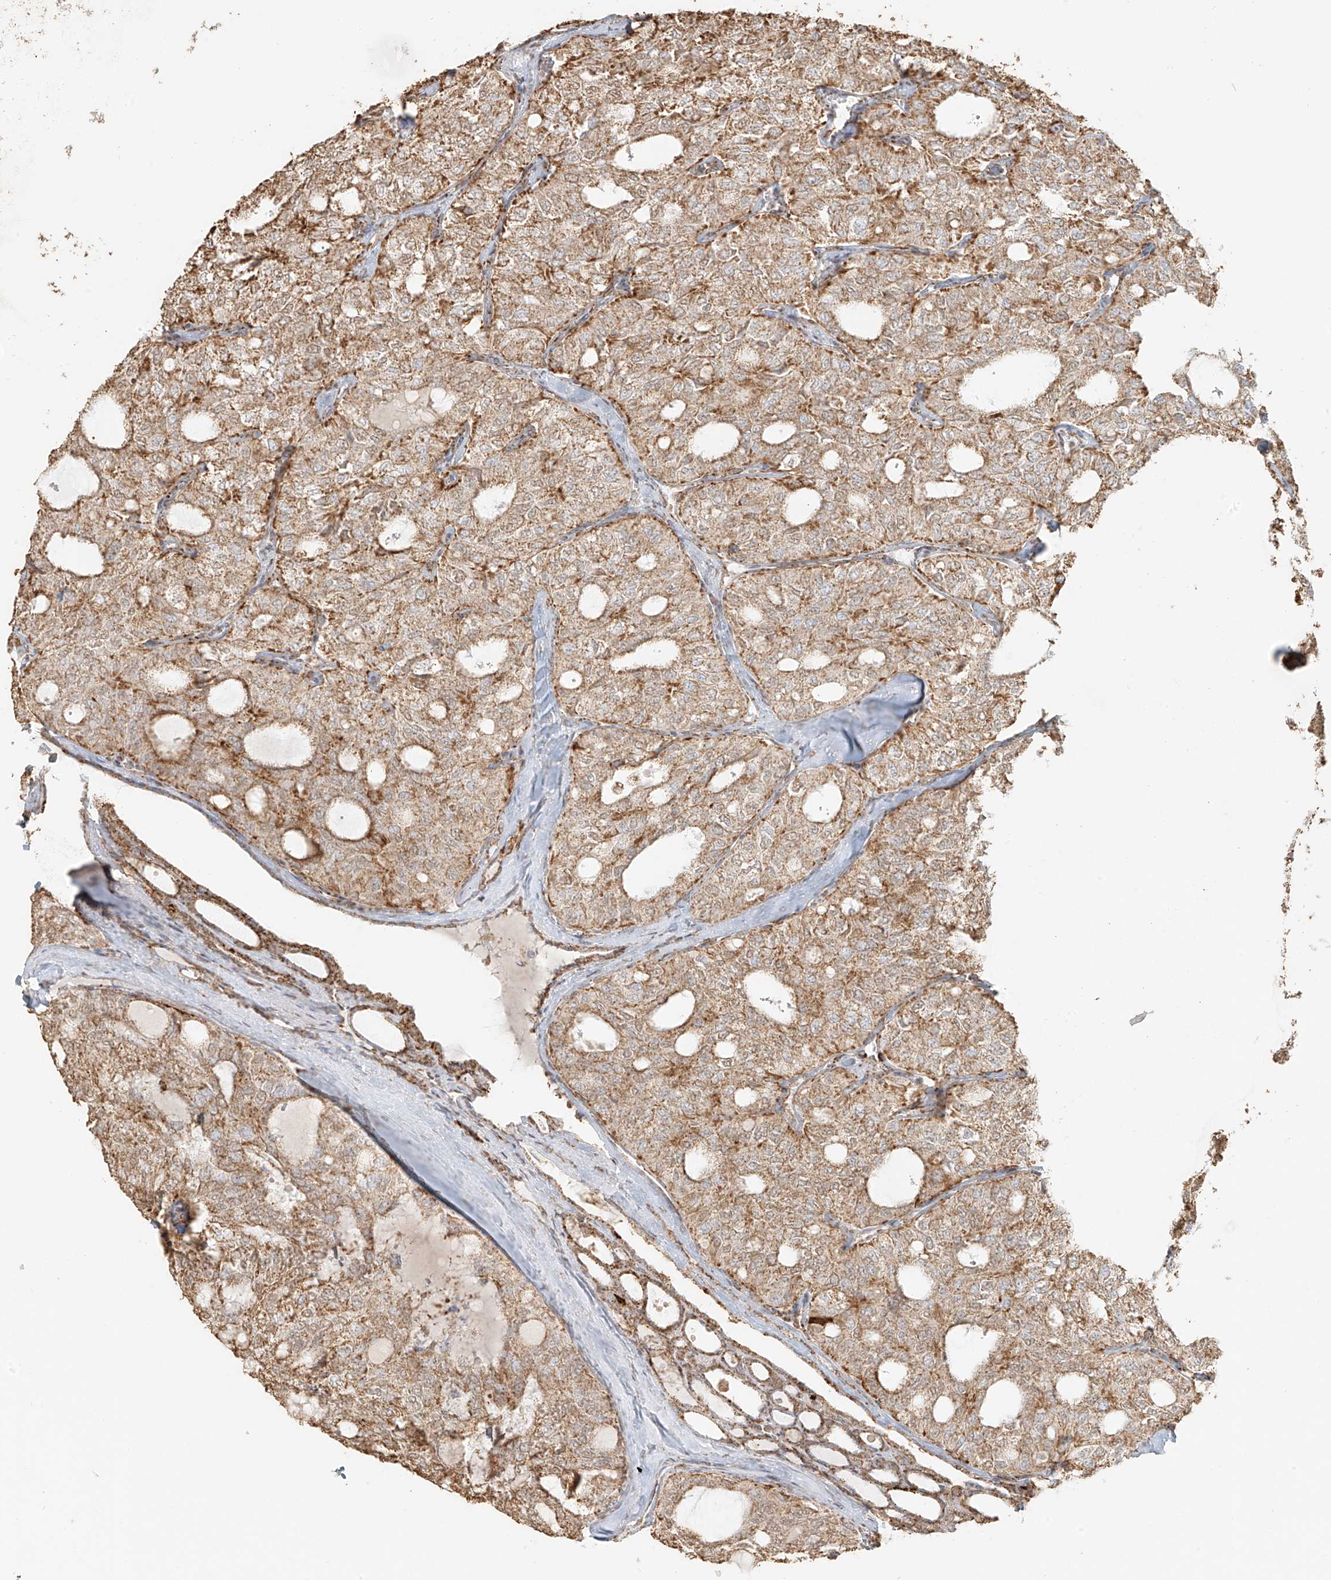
{"staining": {"intensity": "moderate", "quantity": ">75%", "location": "cytoplasmic/membranous"}, "tissue": "thyroid cancer", "cell_type": "Tumor cells", "image_type": "cancer", "snomed": [{"axis": "morphology", "description": "Follicular adenoma carcinoma, NOS"}, {"axis": "topography", "description": "Thyroid gland"}], "caption": "Immunohistochemistry (IHC) image of neoplastic tissue: human thyroid cancer (follicular adenoma carcinoma) stained using IHC shows medium levels of moderate protein expression localized specifically in the cytoplasmic/membranous of tumor cells, appearing as a cytoplasmic/membranous brown color.", "gene": "MIPEP", "patient": {"sex": "male", "age": 75}}